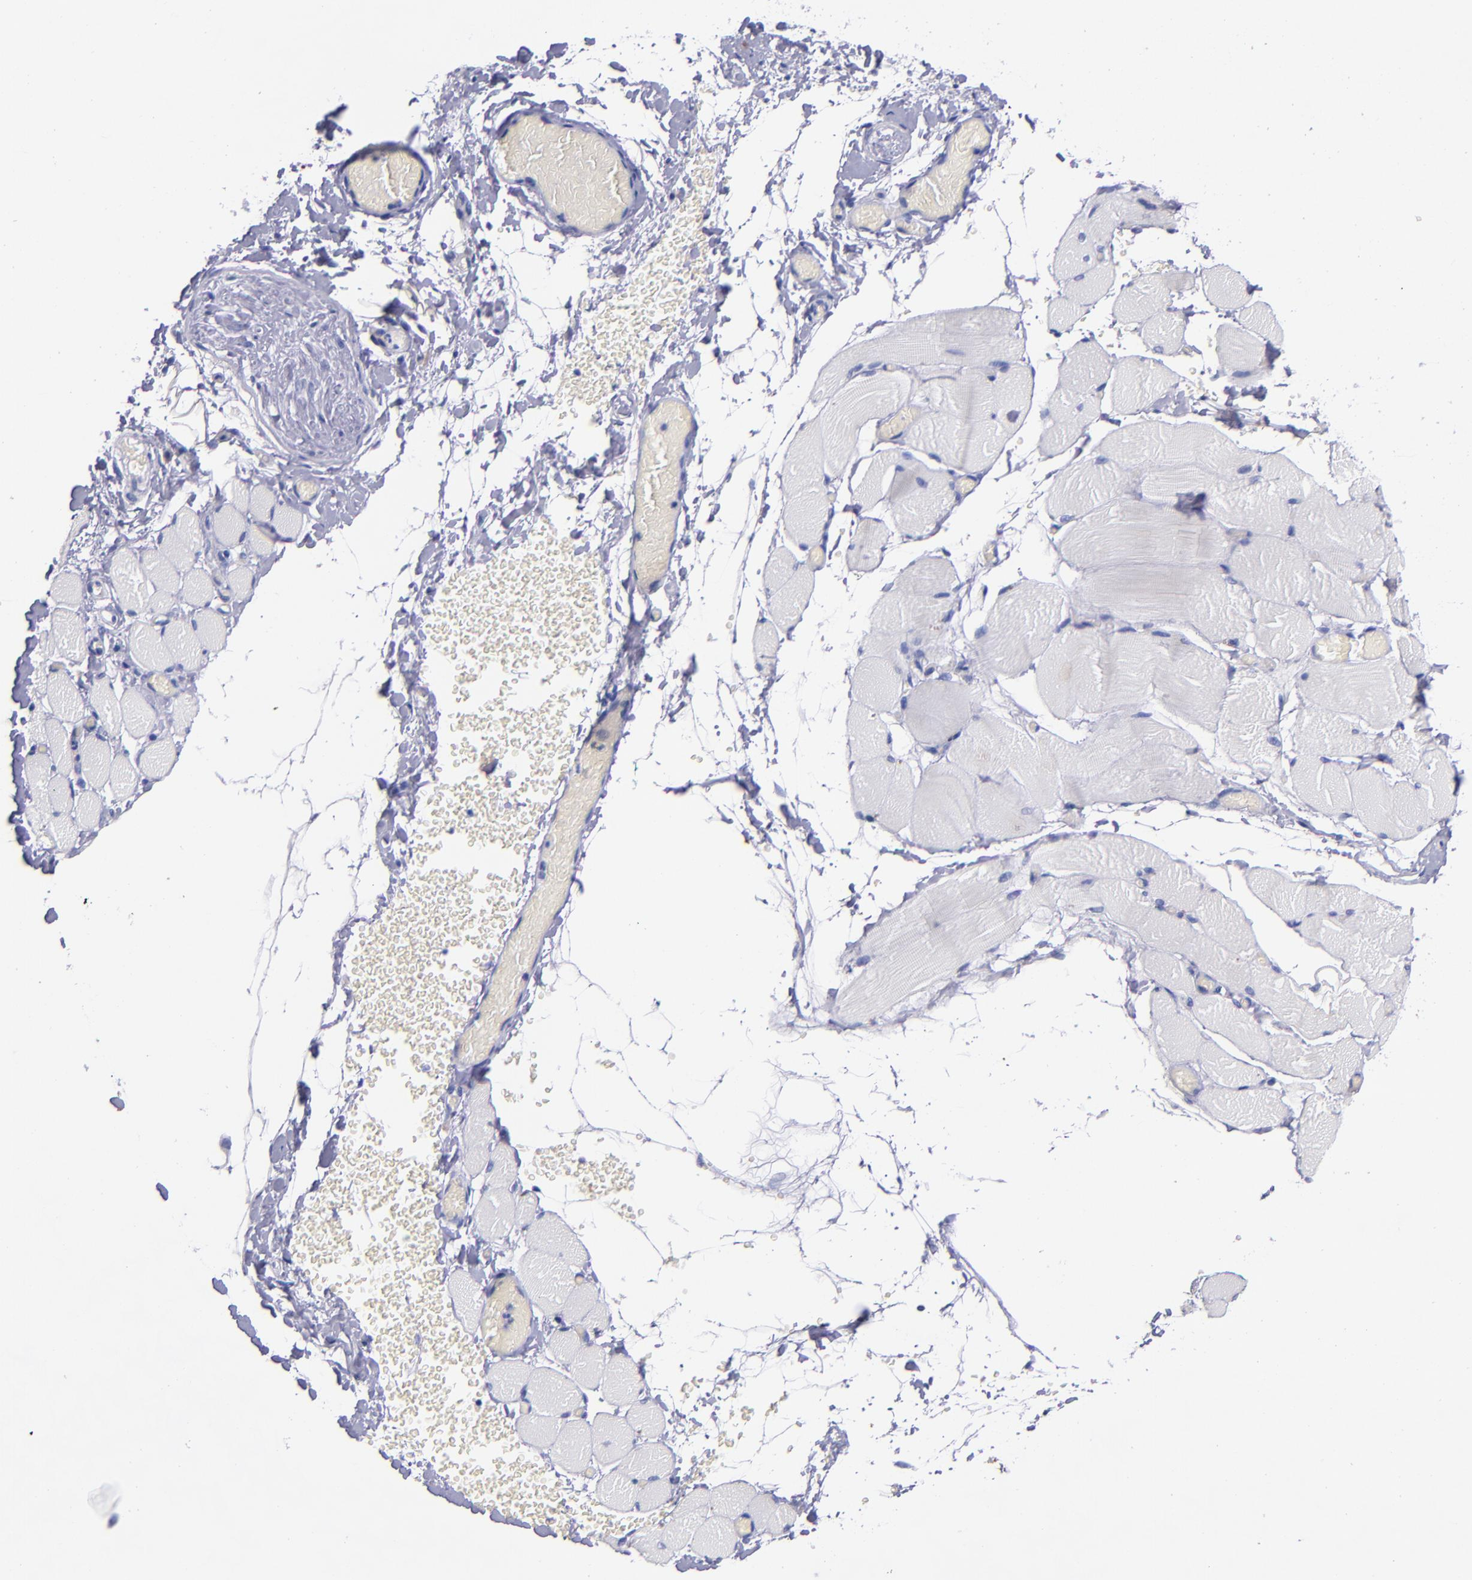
{"staining": {"intensity": "negative", "quantity": "none", "location": "none"}, "tissue": "skeletal muscle", "cell_type": "Myocytes", "image_type": "normal", "snomed": [{"axis": "morphology", "description": "Normal tissue, NOS"}, {"axis": "topography", "description": "Skeletal muscle"}, {"axis": "topography", "description": "Soft tissue"}], "caption": "Protein analysis of benign skeletal muscle displays no significant positivity in myocytes. Brightfield microscopy of immunohistochemistry stained with DAB (3,3'-diaminobenzidine) (brown) and hematoxylin (blue), captured at high magnification.", "gene": "SV2A", "patient": {"sex": "female", "age": 58}}